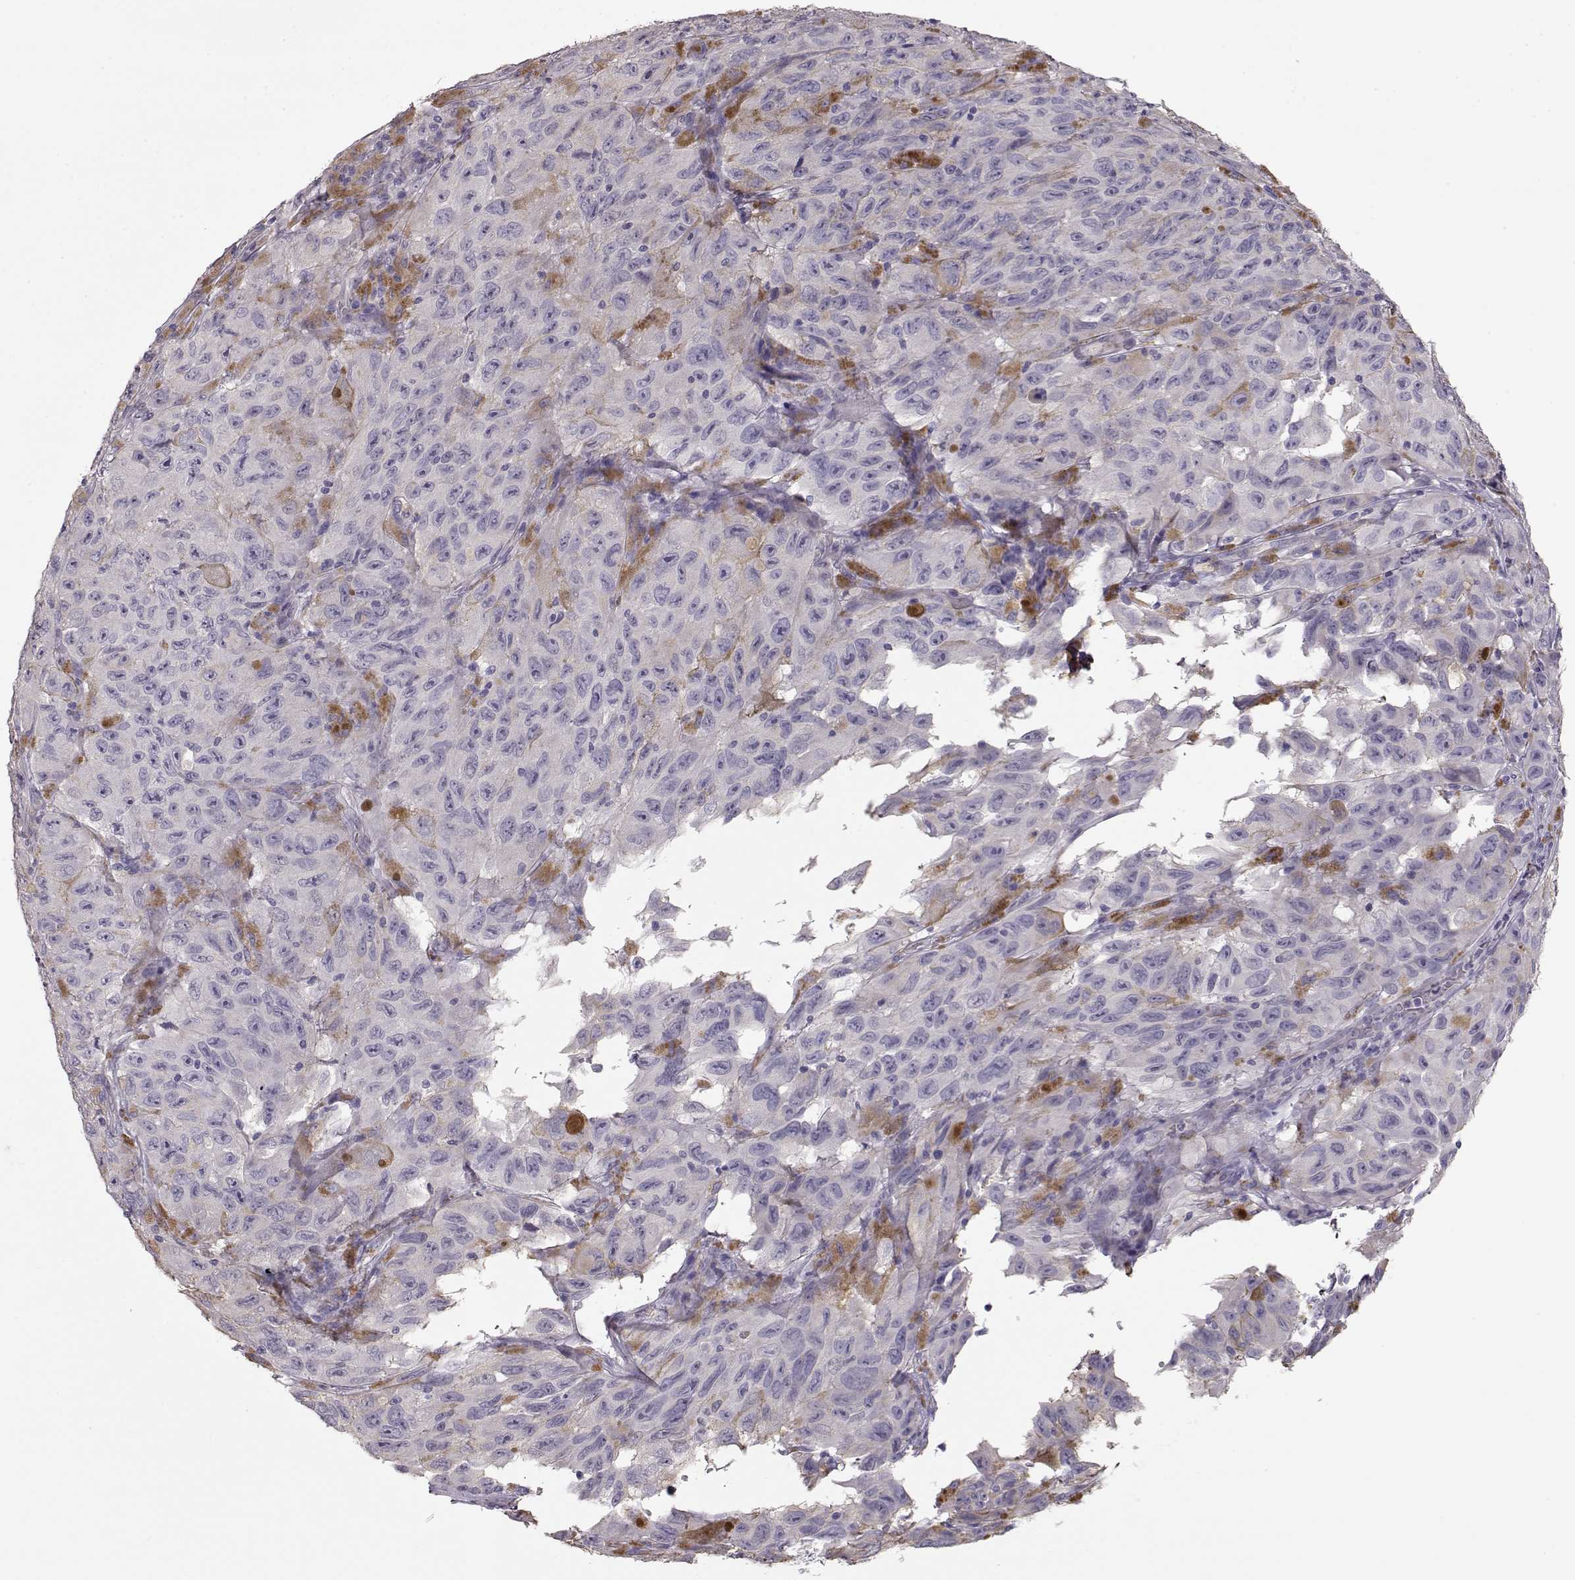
{"staining": {"intensity": "negative", "quantity": "none", "location": "none"}, "tissue": "melanoma", "cell_type": "Tumor cells", "image_type": "cancer", "snomed": [{"axis": "morphology", "description": "Malignant melanoma, NOS"}, {"axis": "topography", "description": "Vulva, labia, clitoris and Bartholin´s gland, NO"}], "caption": "Tumor cells show no significant staining in melanoma.", "gene": "SLC18A1", "patient": {"sex": "female", "age": 75}}